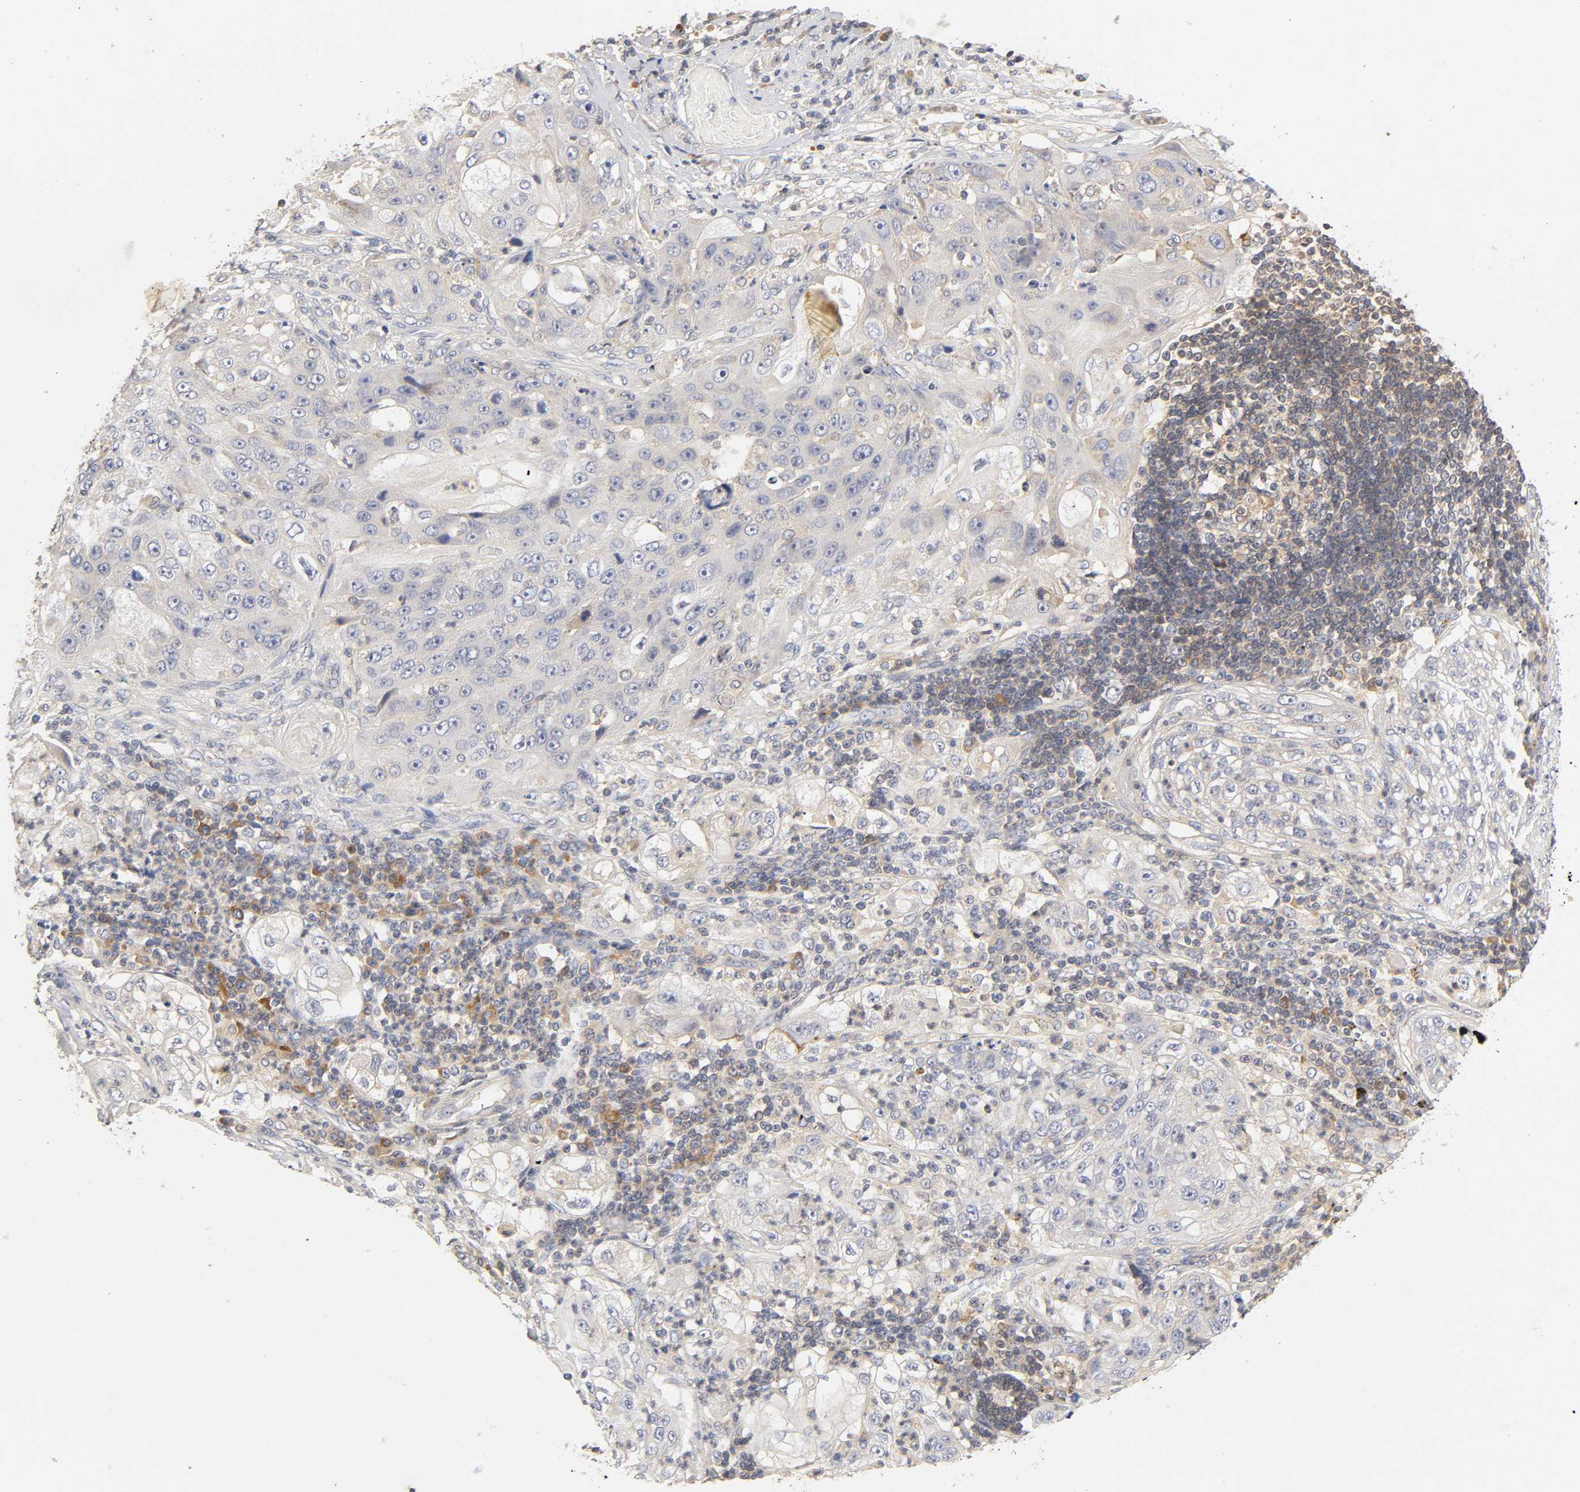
{"staining": {"intensity": "negative", "quantity": "none", "location": "none"}, "tissue": "lung cancer", "cell_type": "Tumor cells", "image_type": "cancer", "snomed": [{"axis": "morphology", "description": "Inflammation, NOS"}, {"axis": "morphology", "description": "Squamous cell carcinoma, NOS"}, {"axis": "topography", "description": "Lymph node"}, {"axis": "topography", "description": "Soft tissue"}, {"axis": "topography", "description": "Lung"}], "caption": "This is an immunohistochemistry photomicrograph of human lung cancer (squamous cell carcinoma). There is no expression in tumor cells.", "gene": "RHOA", "patient": {"sex": "male", "age": 66}}